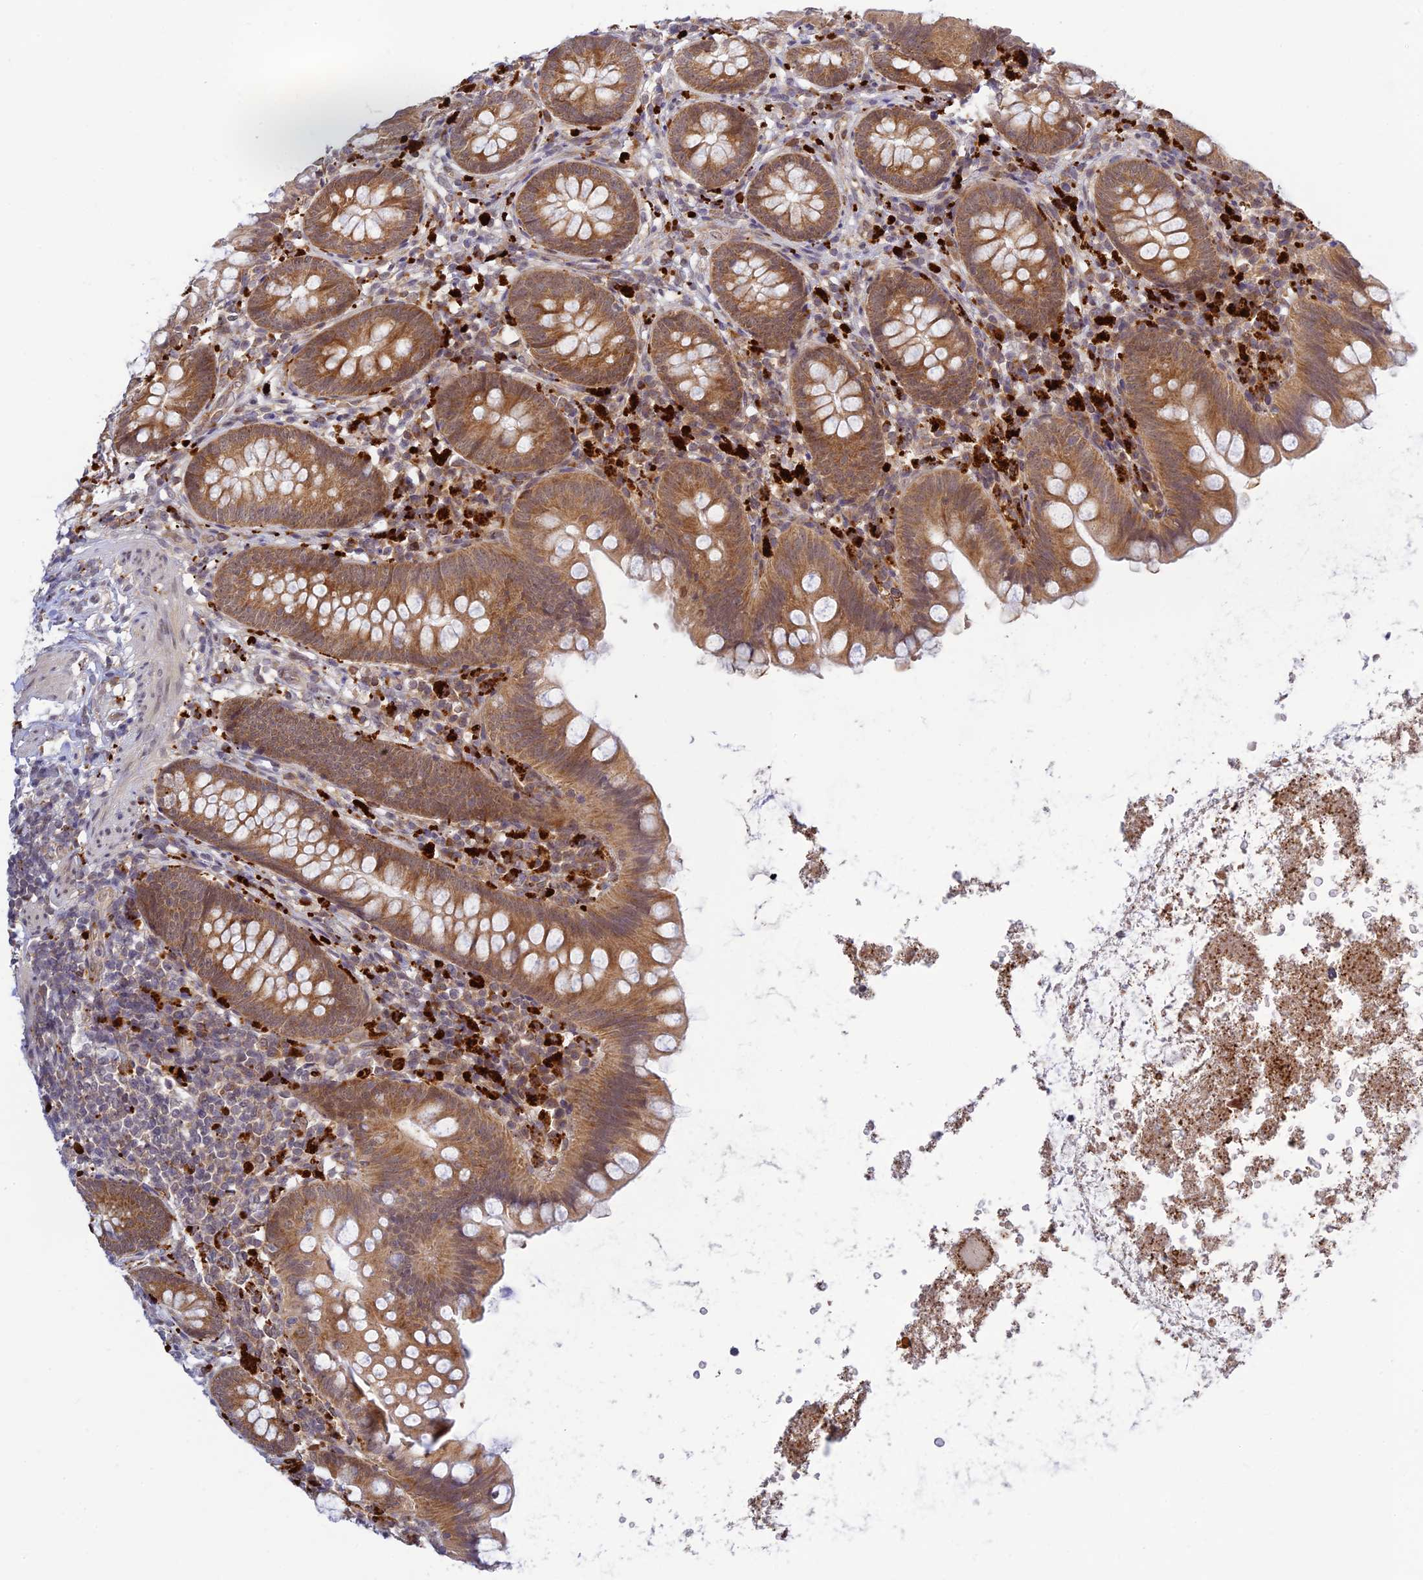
{"staining": {"intensity": "moderate", "quantity": ">75%", "location": "cytoplasmic/membranous"}, "tissue": "appendix", "cell_type": "Glandular cells", "image_type": "normal", "snomed": [{"axis": "morphology", "description": "Normal tissue, NOS"}, {"axis": "topography", "description": "Appendix"}], "caption": "Protein analysis of normal appendix shows moderate cytoplasmic/membranous positivity in approximately >75% of glandular cells.", "gene": "SKIC8", "patient": {"sex": "female", "age": 62}}